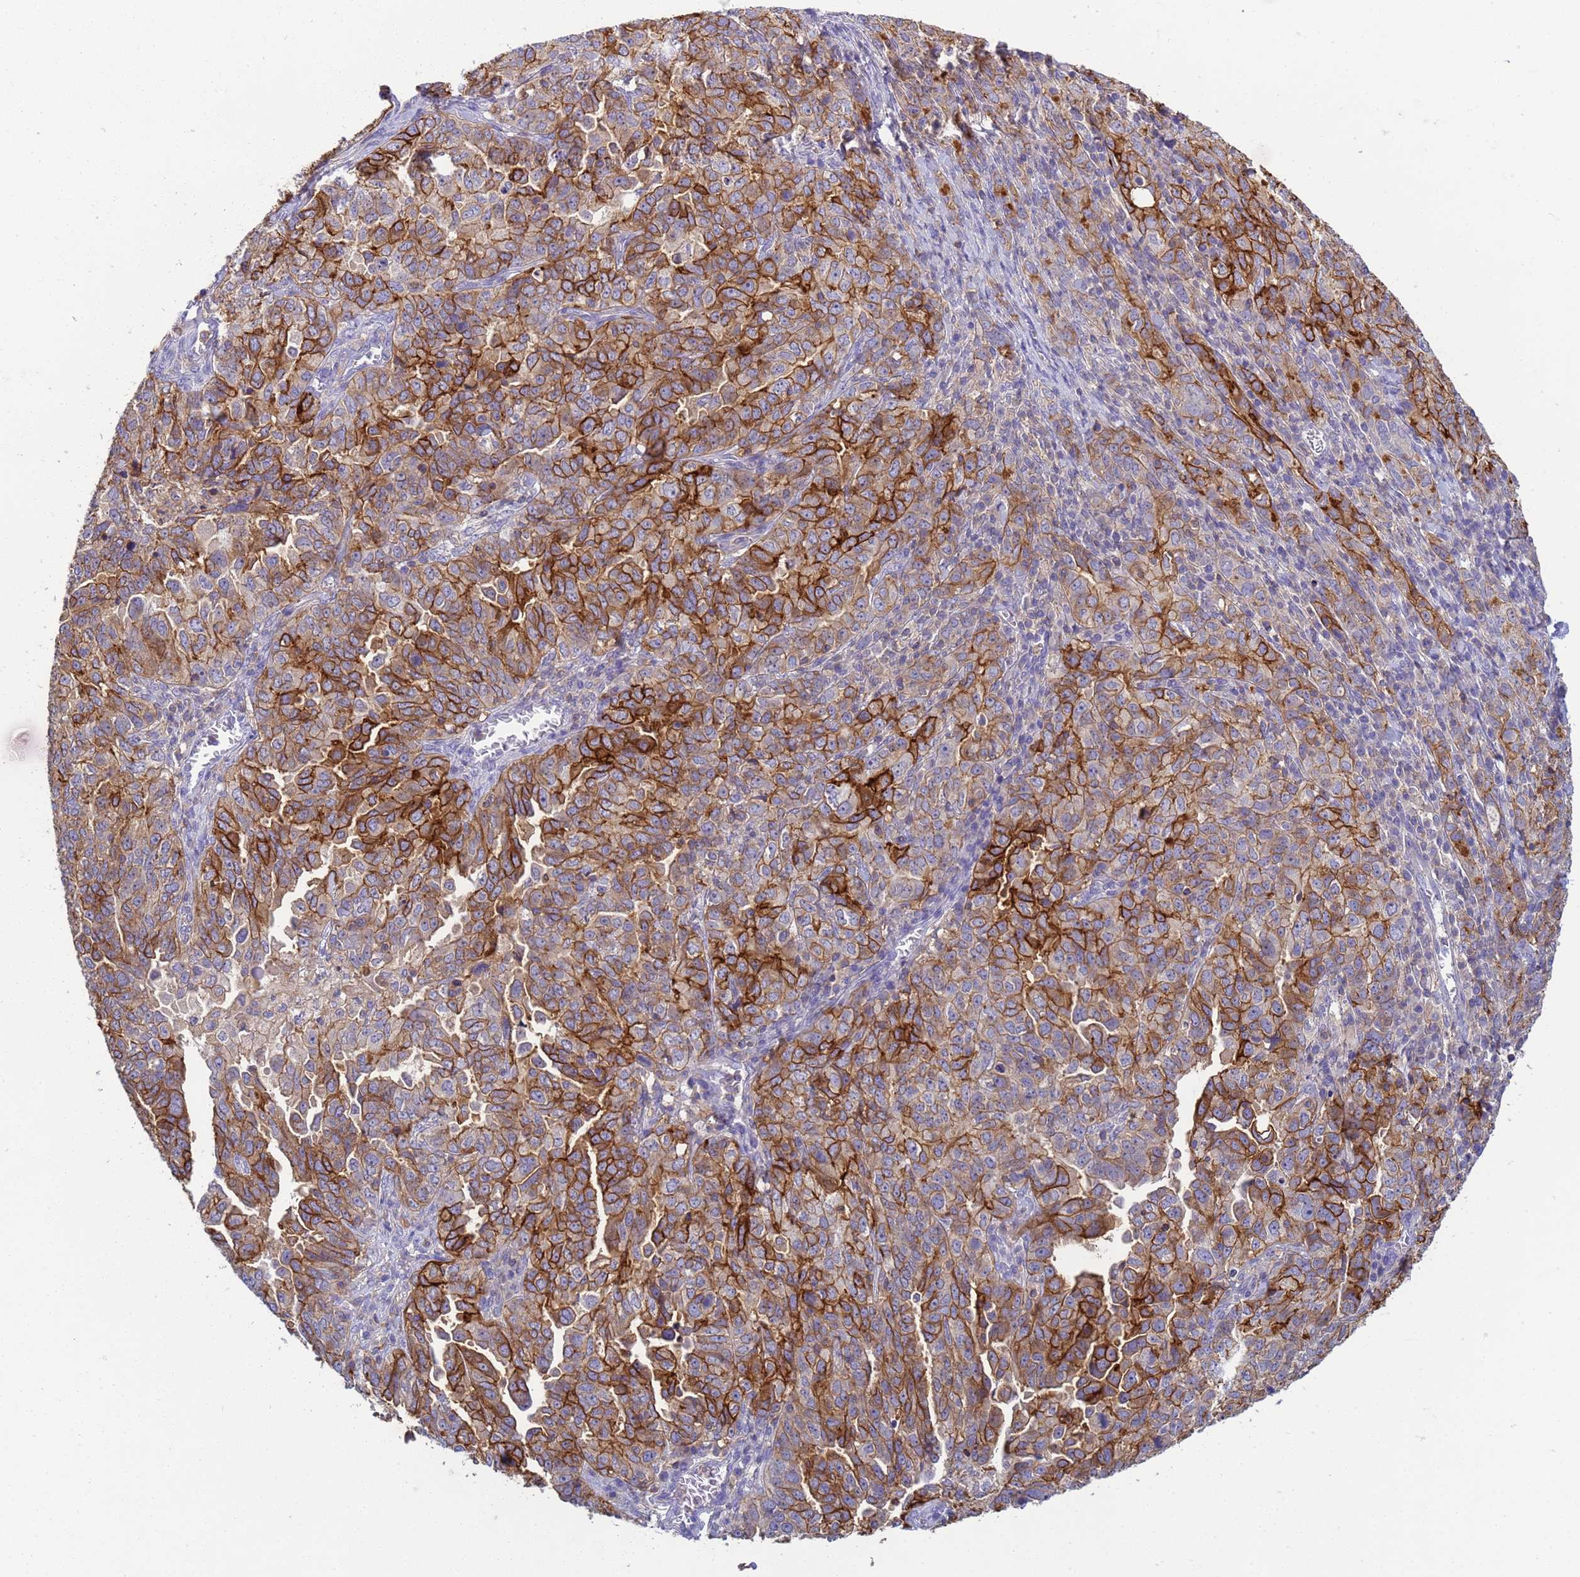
{"staining": {"intensity": "strong", "quantity": "25%-75%", "location": "cytoplasmic/membranous"}, "tissue": "ovarian cancer", "cell_type": "Tumor cells", "image_type": "cancer", "snomed": [{"axis": "morphology", "description": "Carcinoma, endometroid"}, {"axis": "topography", "description": "Ovary"}], "caption": "An image showing strong cytoplasmic/membranous staining in approximately 25%-75% of tumor cells in ovarian cancer (endometroid carcinoma), as visualized by brown immunohistochemical staining.", "gene": "KLHL13", "patient": {"sex": "female", "age": 62}}